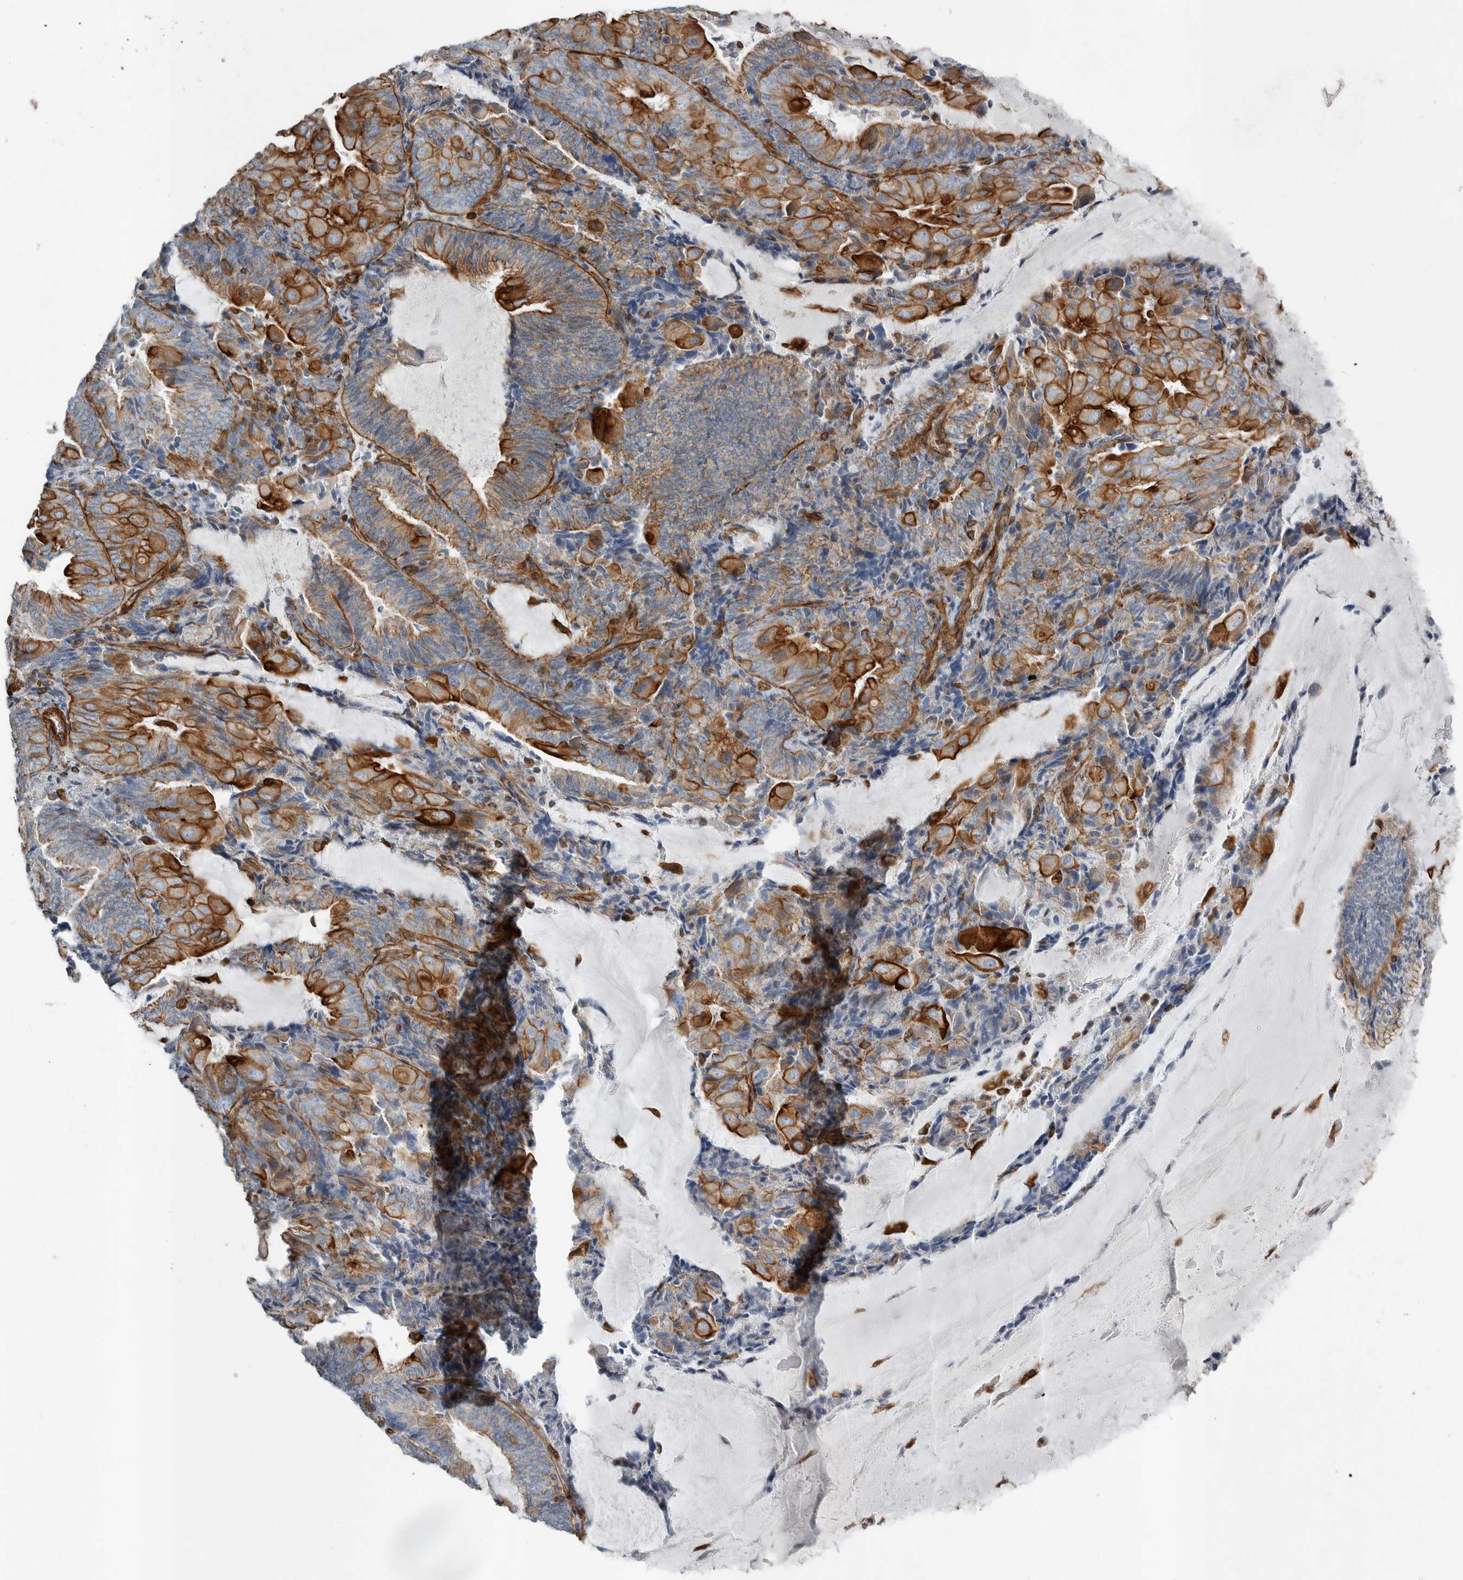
{"staining": {"intensity": "moderate", "quantity": "25%-75%", "location": "cytoplasmic/membranous"}, "tissue": "endometrial cancer", "cell_type": "Tumor cells", "image_type": "cancer", "snomed": [{"axis": "morphology", "description": "Adenocarcinoma, NOS"}, {"axis": "topography", "description": "Endometrium"}], "caption": "Endometrial adenocarcinoma stained for a protein (brown) shows moderate cytoplasmic/membranous positive positivity in about 25%-75% of tumor cells.", "gene": "PLEC", "patient": {"sex": "female", "age": 81}}